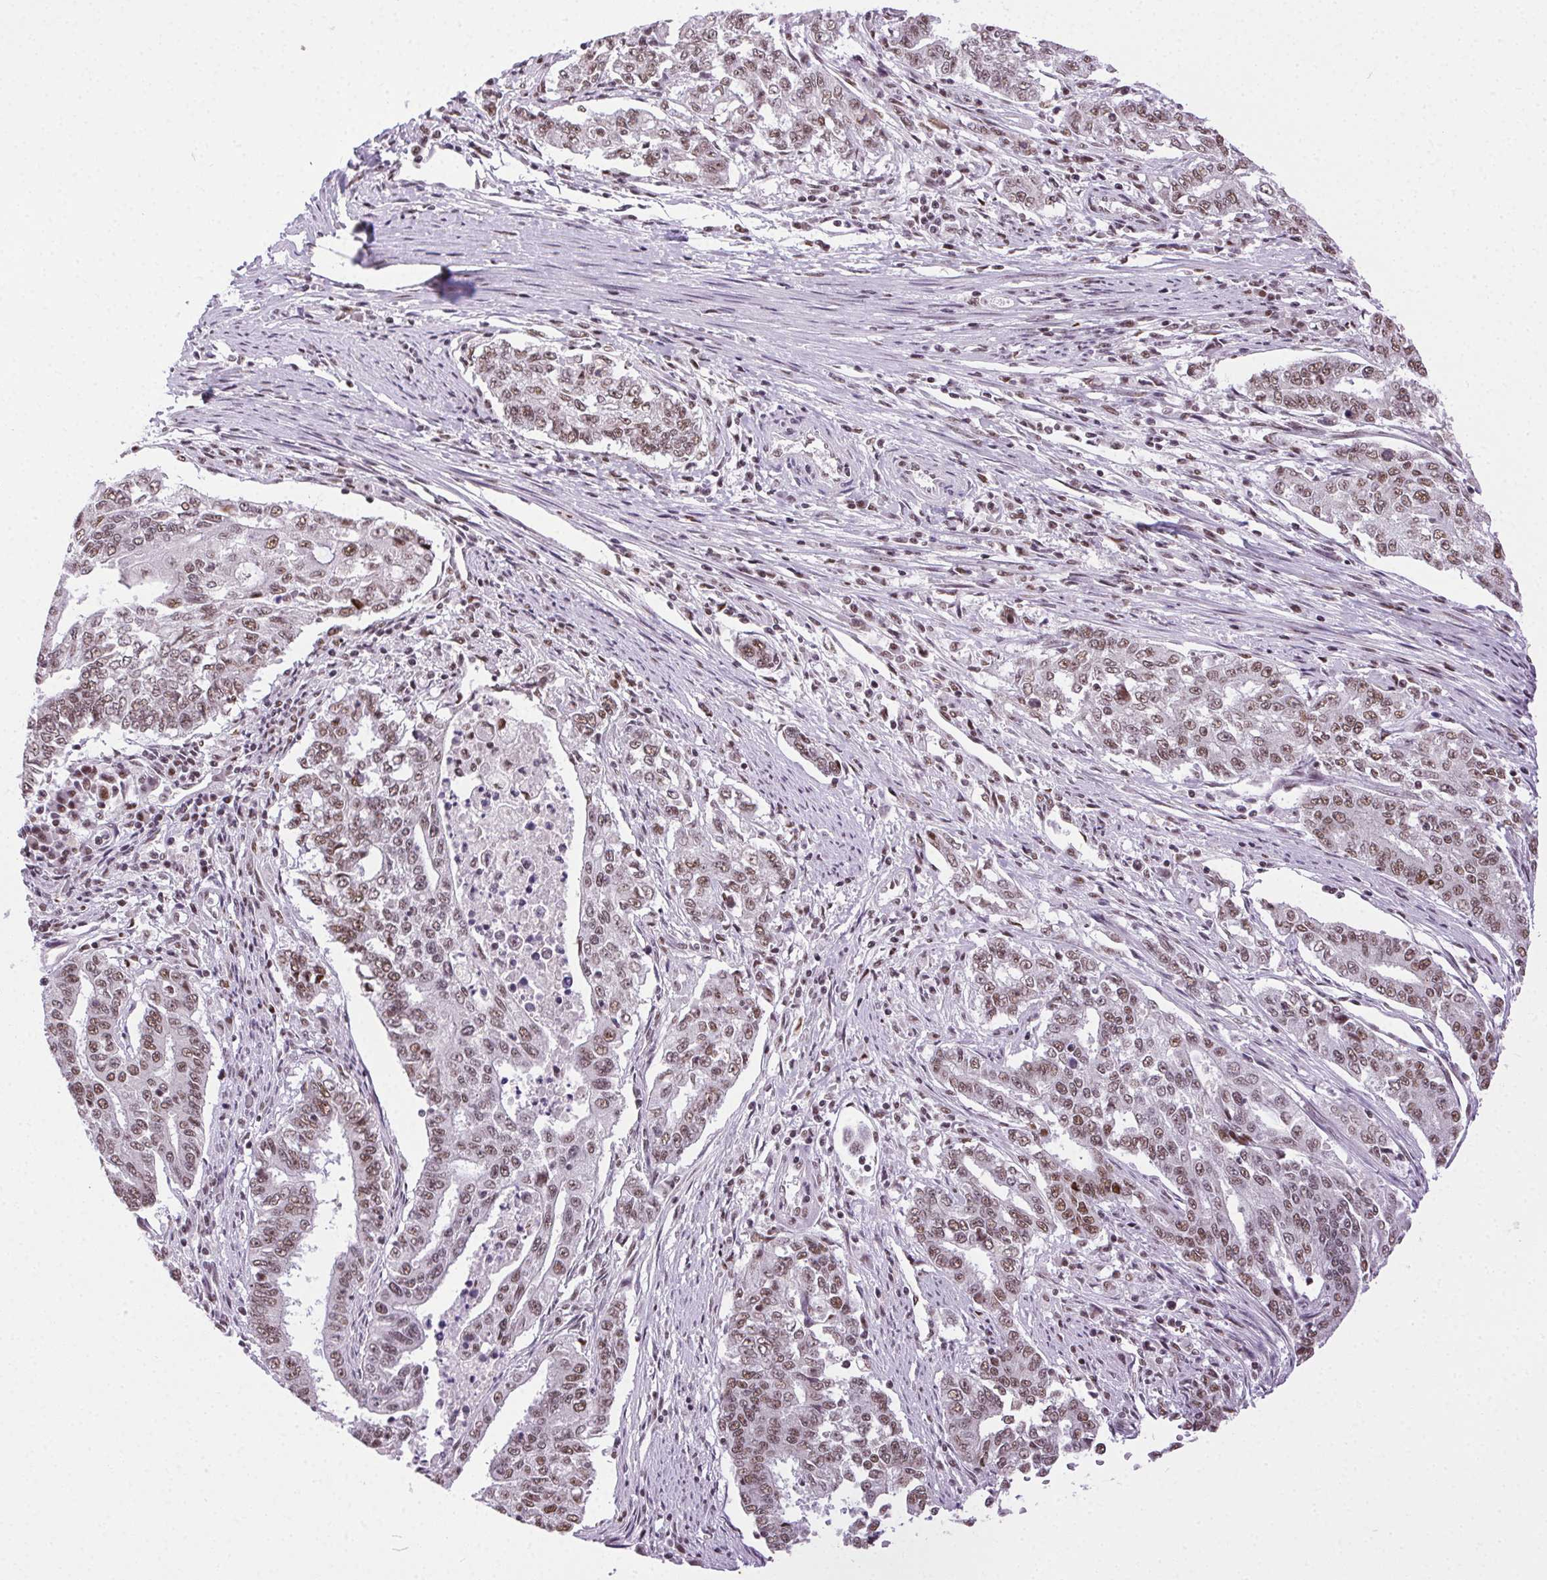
{"staining": {"intensity": "moderate", "quantity": ">75%", "location": "nuclear"}, "tissue": "endometrial cancer", "cell_type": "Tumor cells", "image_type": "cancer", "snomed": [{"axis": "morphology", "description": "Adenocarcinoma, NOS"}, {"axis": "topography", "description": "Uterus"}], "caption": "The immunohistochemical stain labels moderate nuclear expression in tumor cells of adenocarcinoma (endometrial) tissue. (DAB IHC, brown staining for protein, blue staining for nuclei).", "gene": "TRA2B", "patient": {"sex": "female", "age": 59}}